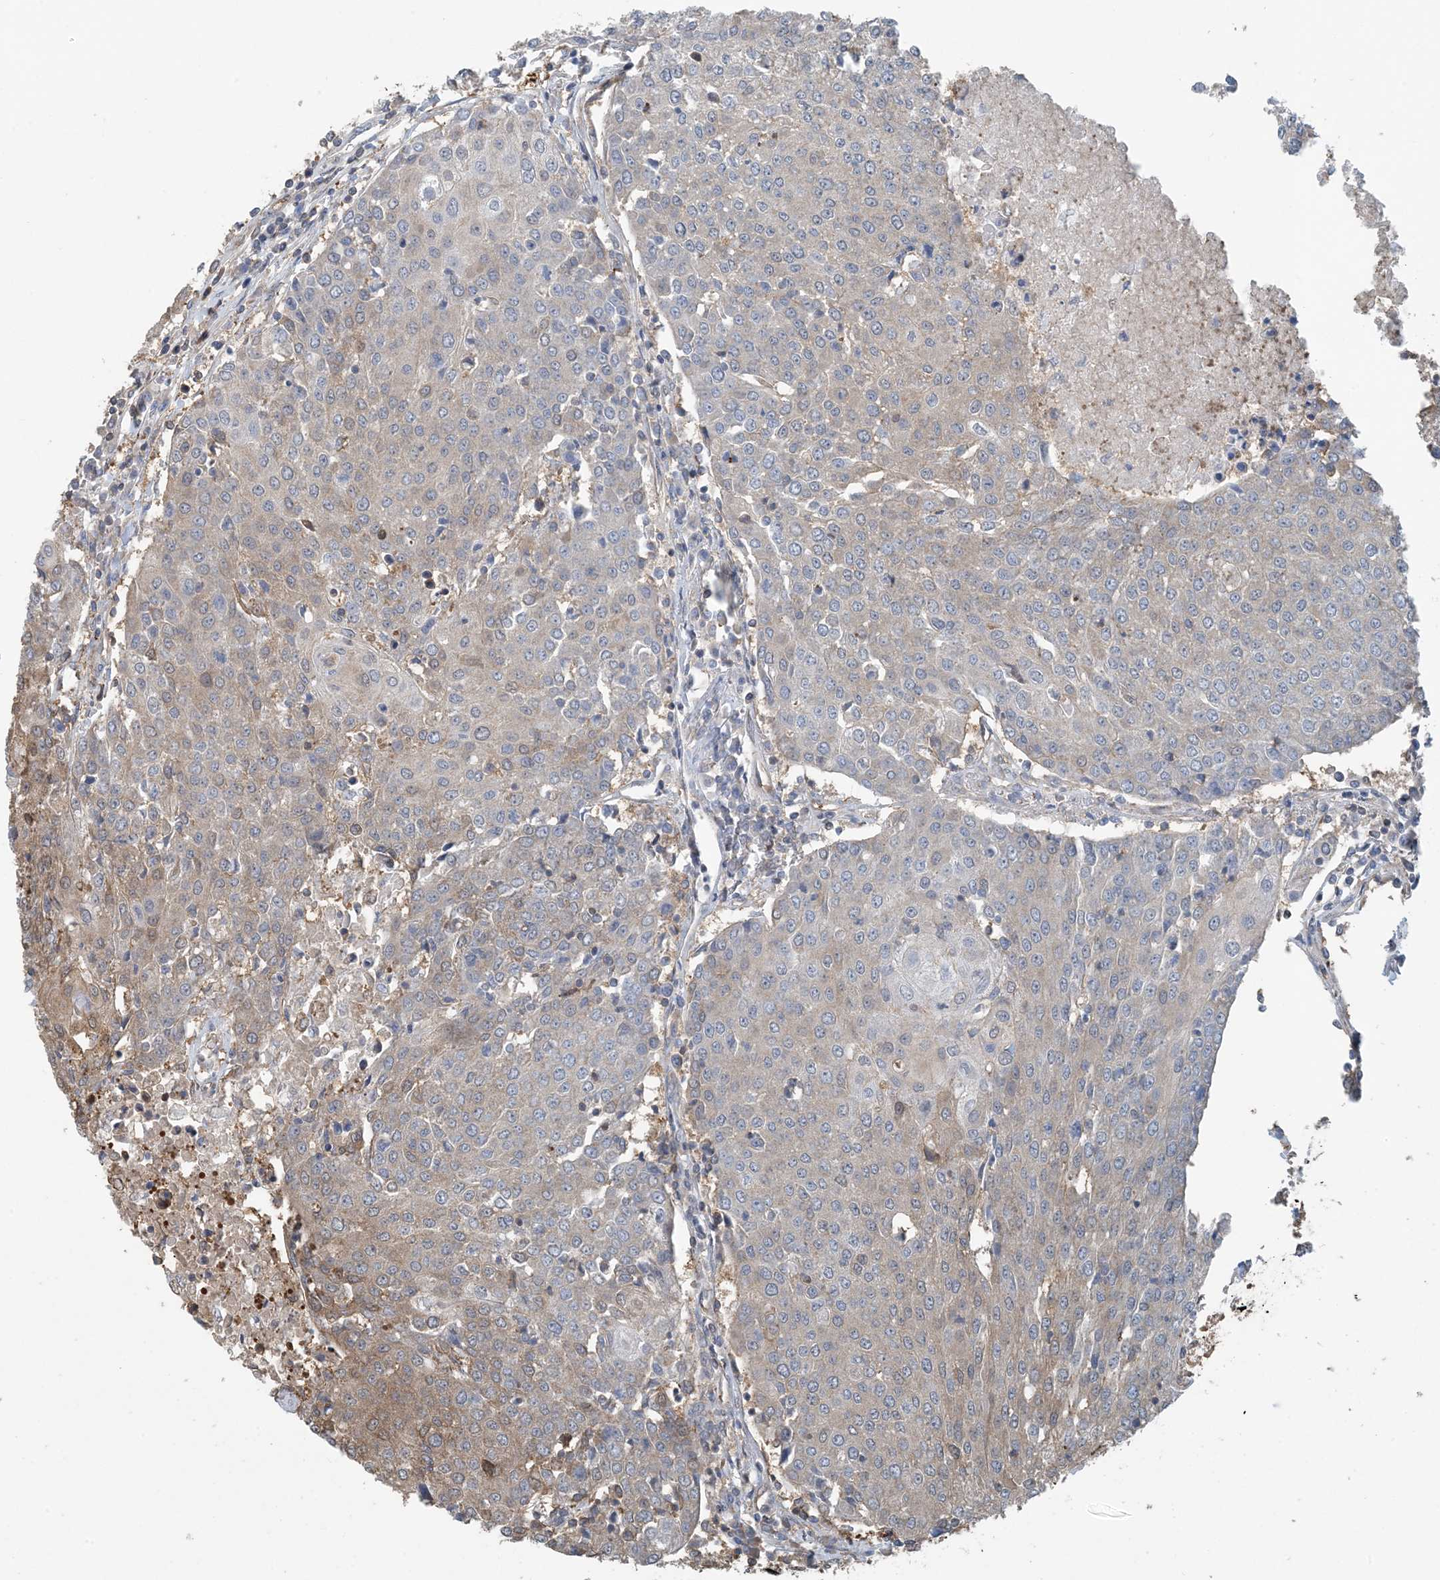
{"staining": {"intensity": "weak", "quantity": "<25%", "location": "cytoplasmic/membranous"}, "tissue": "urothelial cancer", "cell_type": "Tumor cells", "image_type": "cancer", "snomed": [{"axis": "morphology", "description": "Urothelial carcinoma, High grade"}, {"axis": "topography", "description": "Urinary bladder"}], "caption": "The immunohistochemistry micrograph has no significant expression in tumor cells of urothelial carcinoma (high-grade) tissue.", "gene": "HIKESHI", "patient": {"sex": "female", "age": 85}}